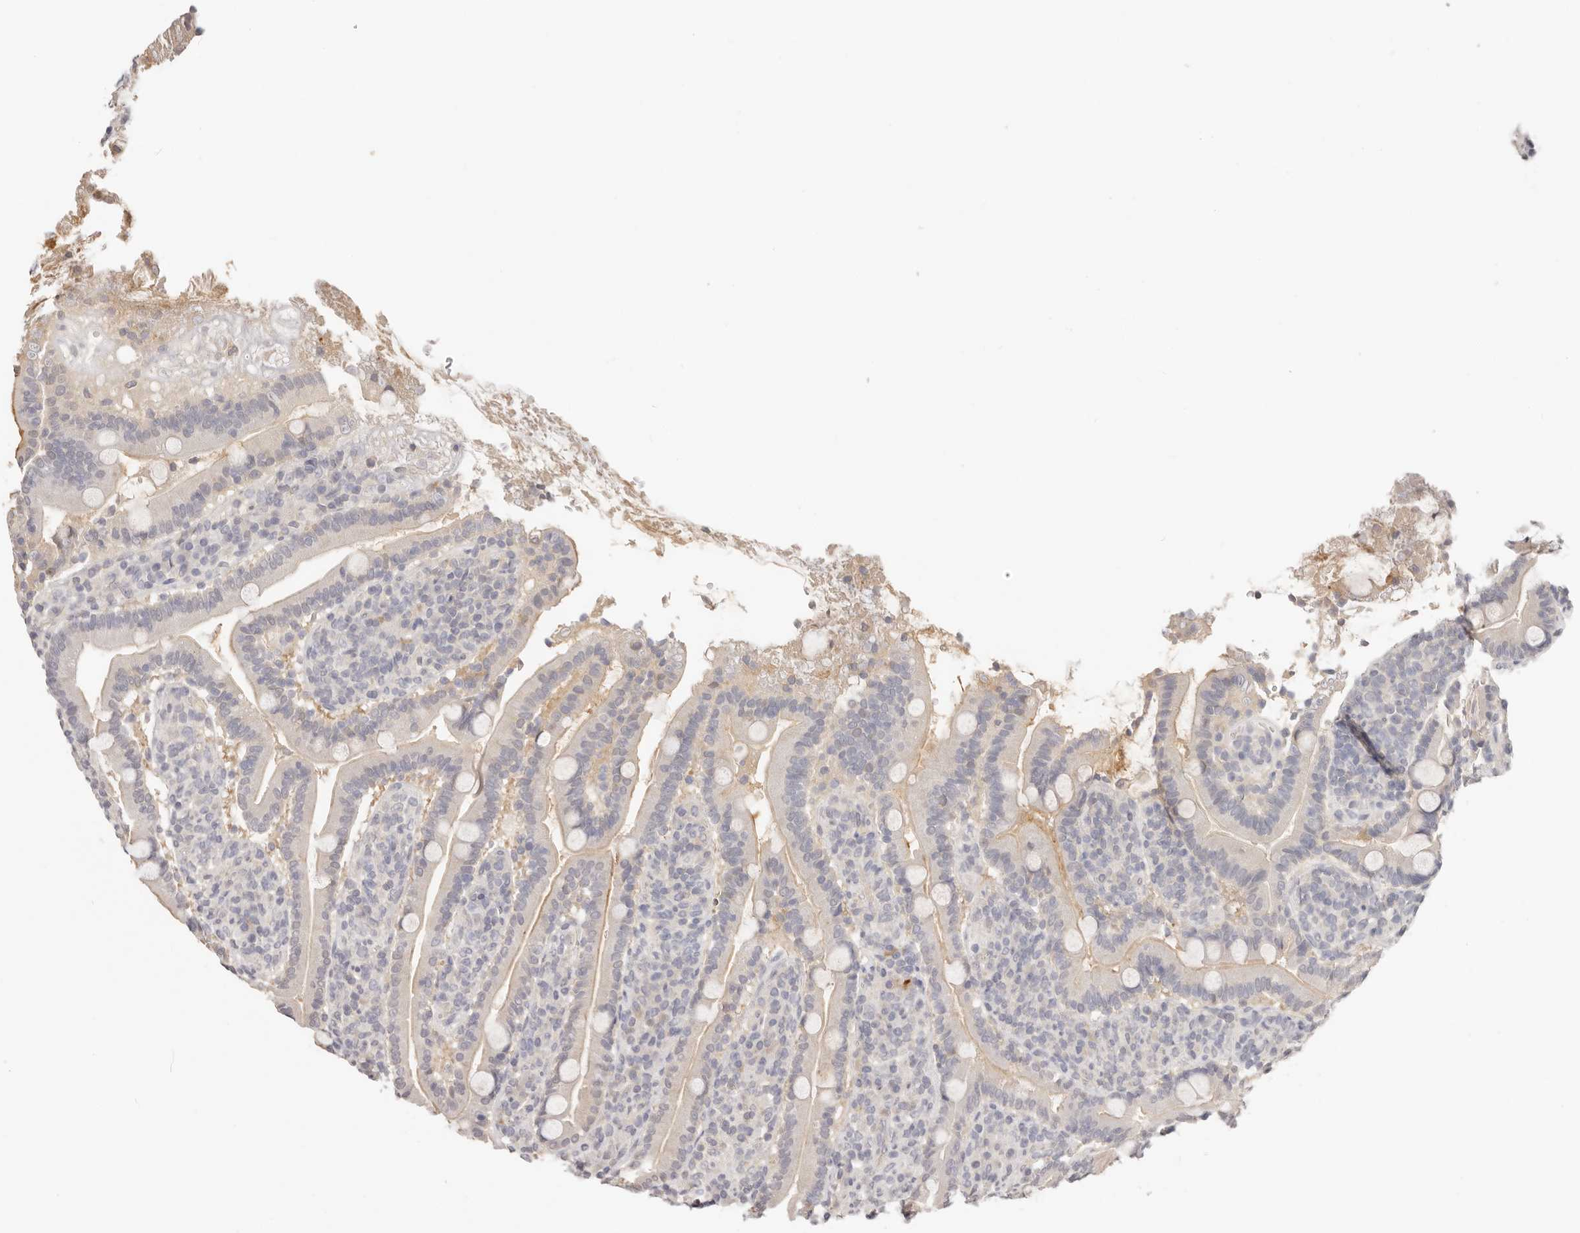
{"staining": {"intensity": "weak", "quantity": "25%-75%", "location": "cytoplasmic/membranous"}, "tissue": "duodenum", "cell_type": "Glandular cells", "image_type": "normal", "snomed": [{"axis": "morphology", "description": "Normal tissue, NOS"}, {"axis": "topography", "description": "Duodenum"}], "caption": "Normal duodenum demonstrates weak cytoplasmic/membranous expression in about 25%-75% of glandular cells, visualized by immunohistochemistry. (brown staining indicates protein expression, while blue staining denotes nuclei).", "gene": "GGPS1", "patient": {"sex": "male", "age": 35}}